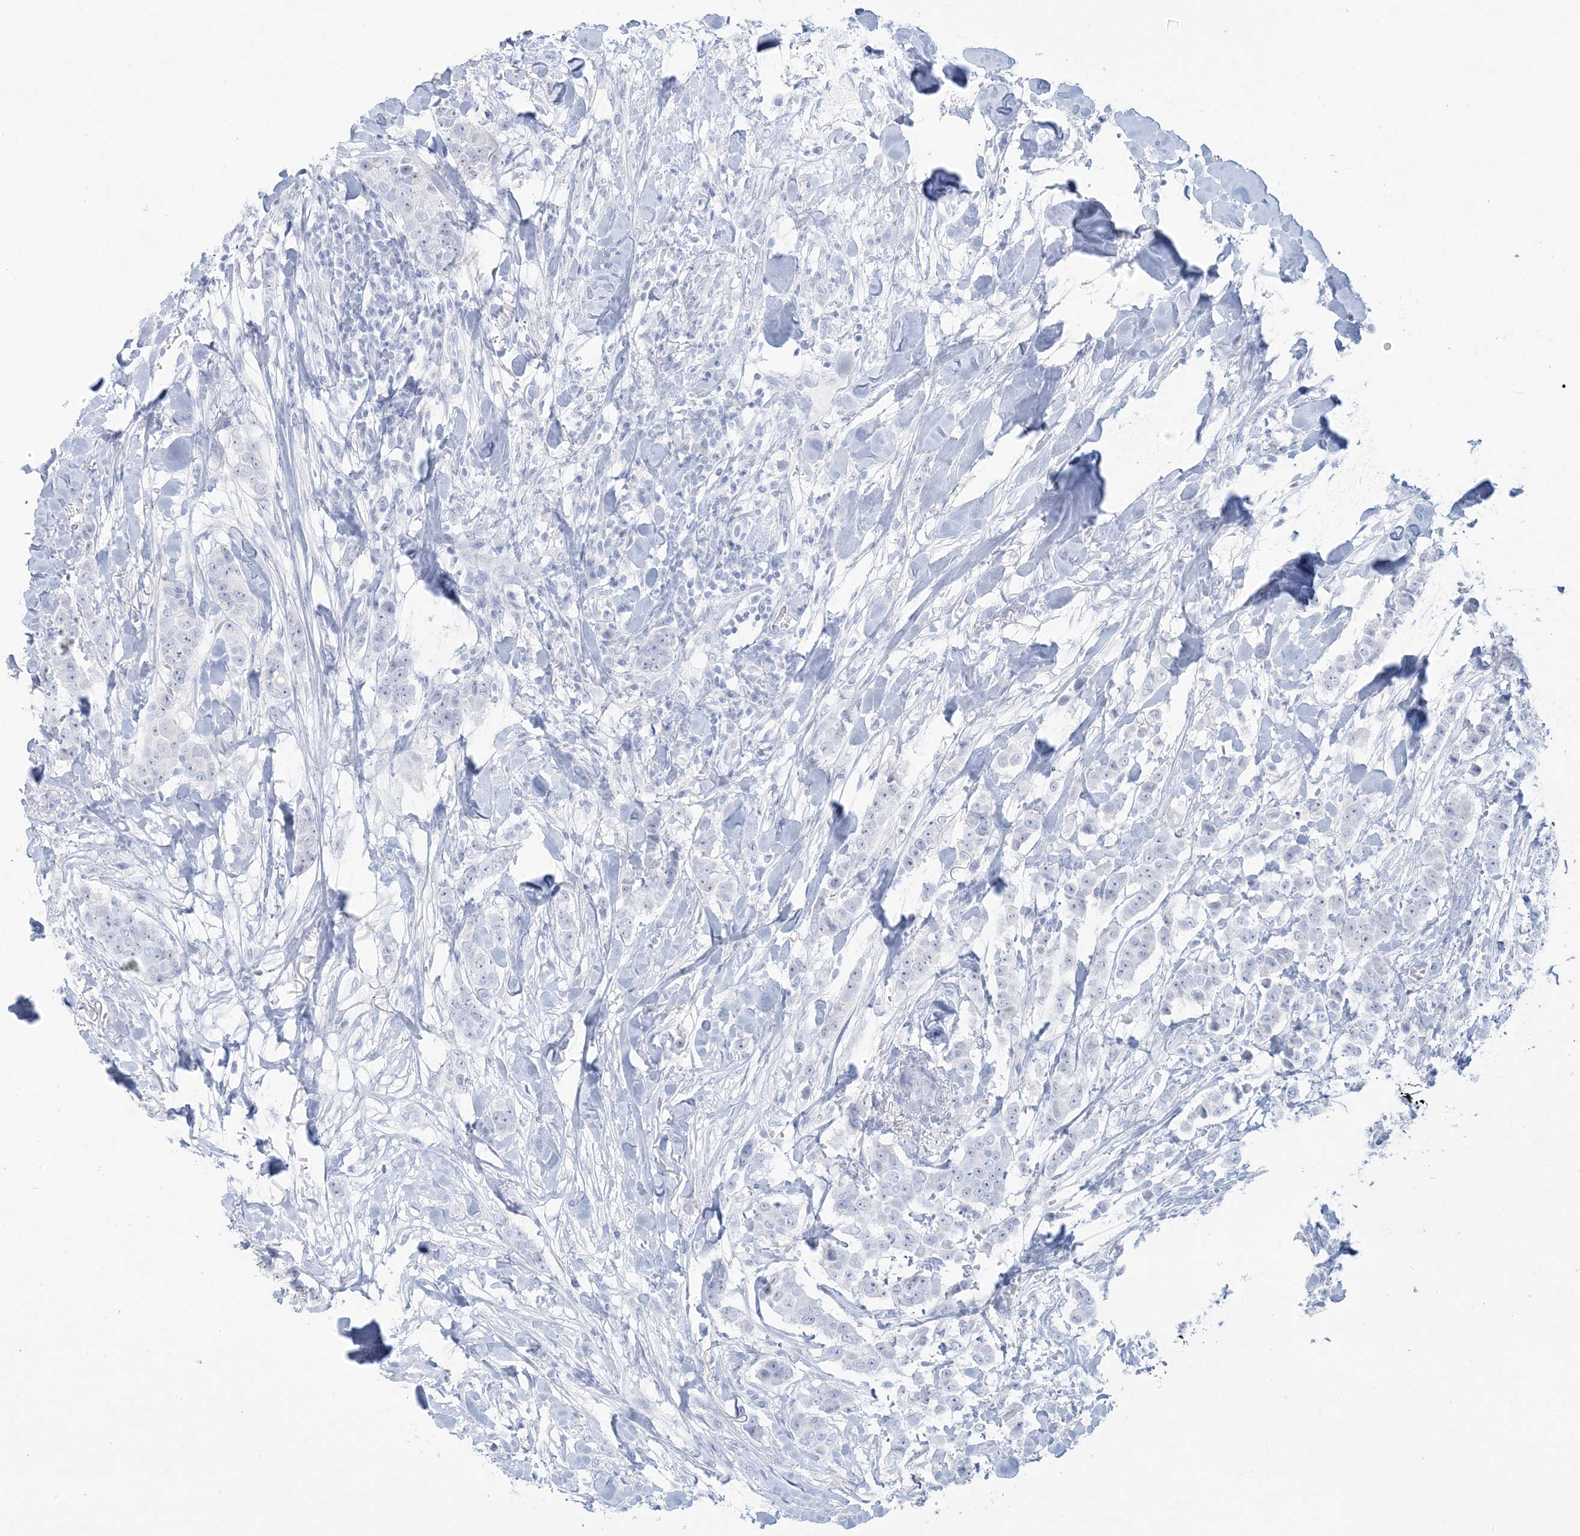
{"staining": {"intensity": "negative", "quantity": "none", "location": "none"}, "tissue": "breast cancer", "cell_type": "Tumor cells", "image_type": "cancer", "snomed": [{"axis": "morphology", "description": "Duct carcinoma"}, {"axis": "topography", "description": "Breast"}], "caption": "Breast infiltrating ductal carcinoma stained for a protein using immunohistochemistry (IHC) demonstrates no staining tumor cells.", "gene": "AGXT", "patient": {"sex": "female", "age": 40}}